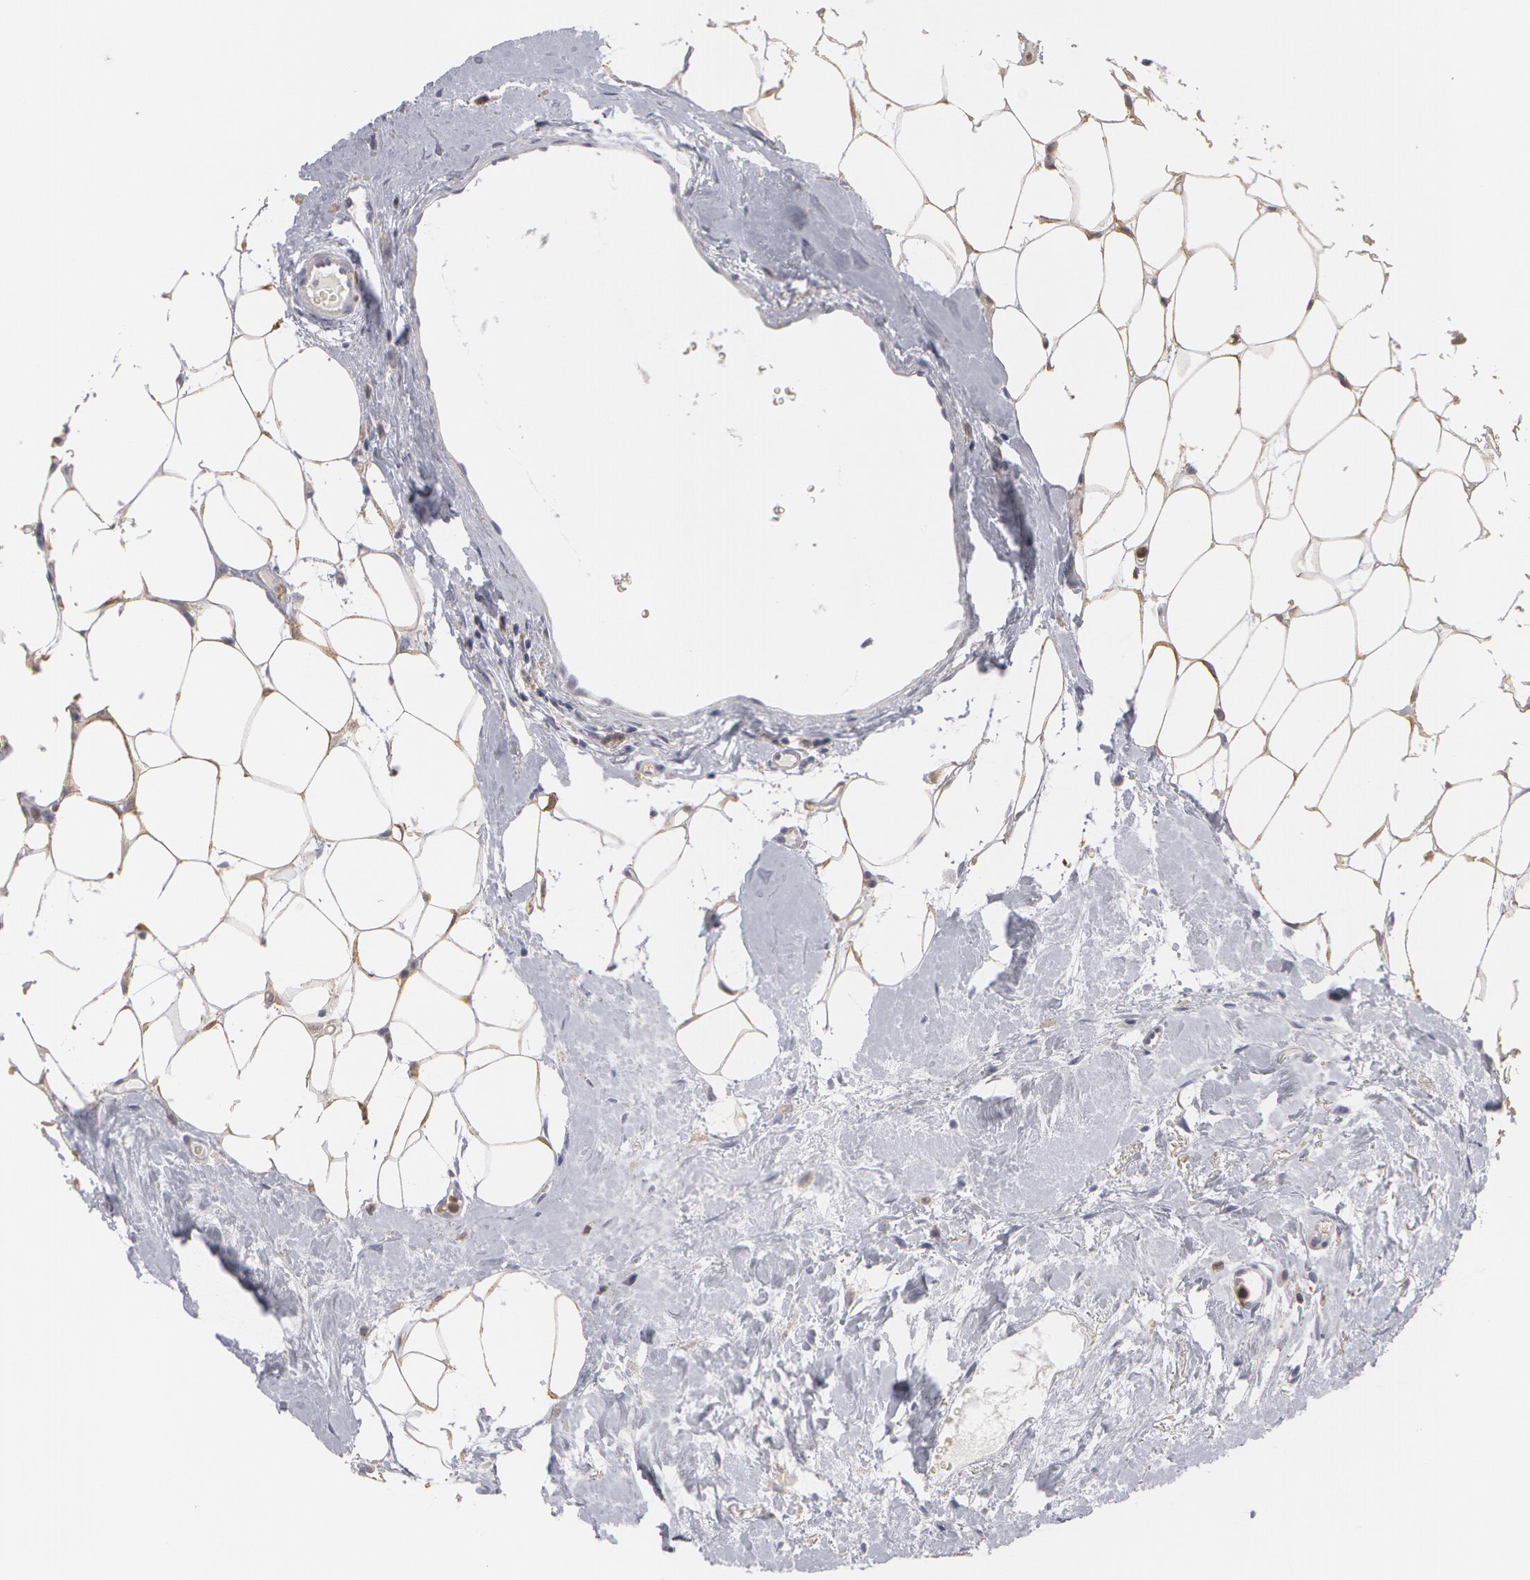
{"staining": {"intensity": "weak", "quantity": ">75%", "location": "cytoplasmic/membranous"}, "tissue": "breast cancer", "cell_type": "Tumor cells", "image_type": "cancer", "snomed": [{"axis": "morphology", "description": "Duct carcinoma"}, {"axis": "topography", "description": "Breast"}], "caption": "The micrograph displays a brown stain indicating the presence of a protein in the cytoplasmic/membranous of tumor cells in invasive ductal carcinoma (breast).", "gene": "CAT", "patient": {"sex": "female", "age": 68}}